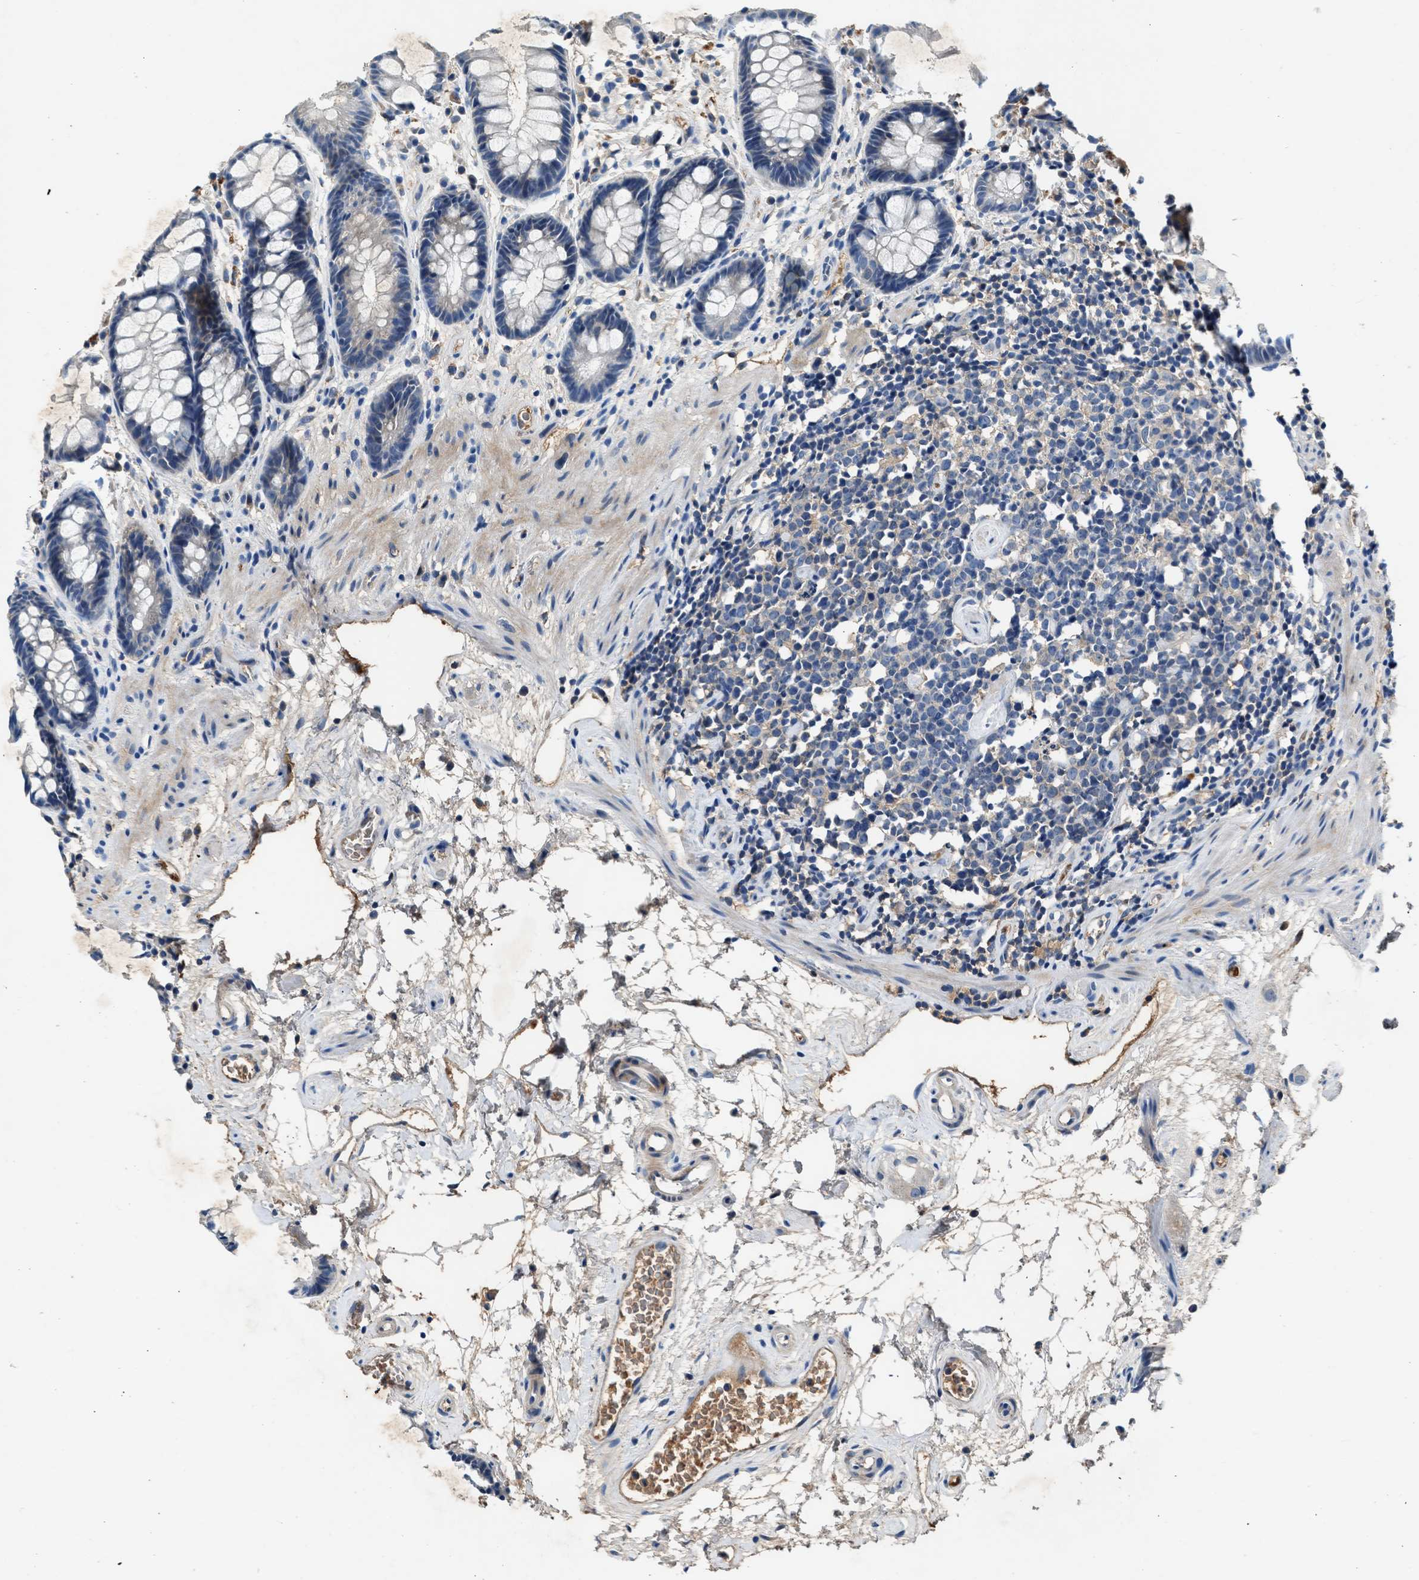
{"staining": {"intensity": "negative", "quantity": "none", "location": "none"}, "tissue": "rectum", "cell_type": "Glandular cells", "image_type": "normal", "snomed": [{"axis": "morphology", "description": "Normal tissue, NOS"}, {"axis": "topography", "description": "Rectum"}], "caption": "High power microscopy micrograph of an immunohistochemistry photomicrograph of unremarkable rectum, revealing no significant expression in glandular cells.", "gene": "RWDD2B", "patient": {"sex": "male", "age": 64}}